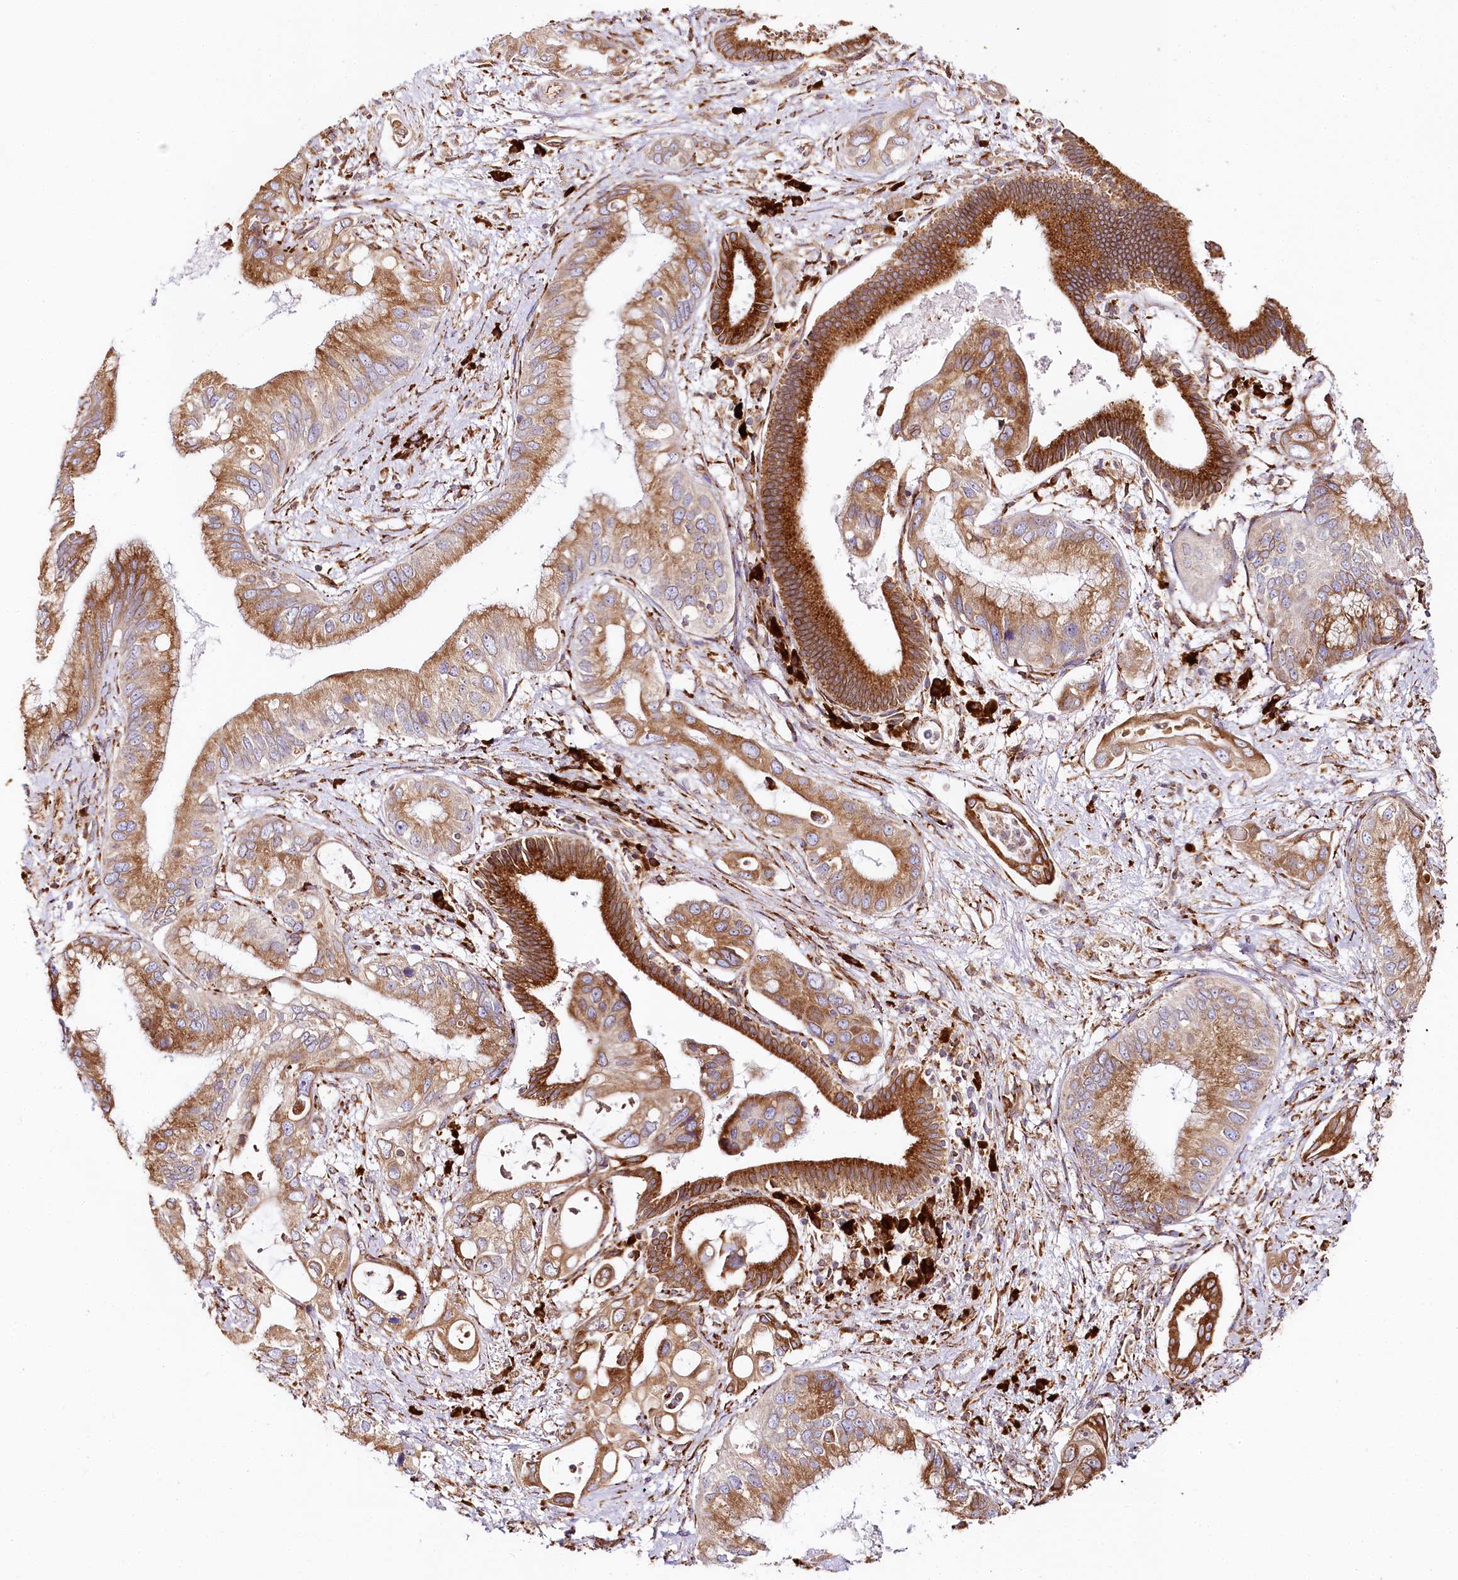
{"staining": {"intensity": "strong", "quantity": ">75%", "location": "cytoplasmic/membranous"}, "tissue": "pancreatic cancer", "cell_type": "Tumor cells", "image_type": "cancer", "snomed": [{"axis": "morphology", "description": "Inflammation, NOS"}, {"axis": "morphology", "description": "Adenocarcinoma, NOS"}, {"axis": "topography", "description": "Pancreas"}], "caption": "This is a micrograph of immunohistochemistry (IHC) staining of pancreatic adenocarcinoma, which shows strong expression in the cytoplasmic/membranous of tumor cells.", "gene": "CNPY2", "patient": {"sex": "female", "age": 56}}